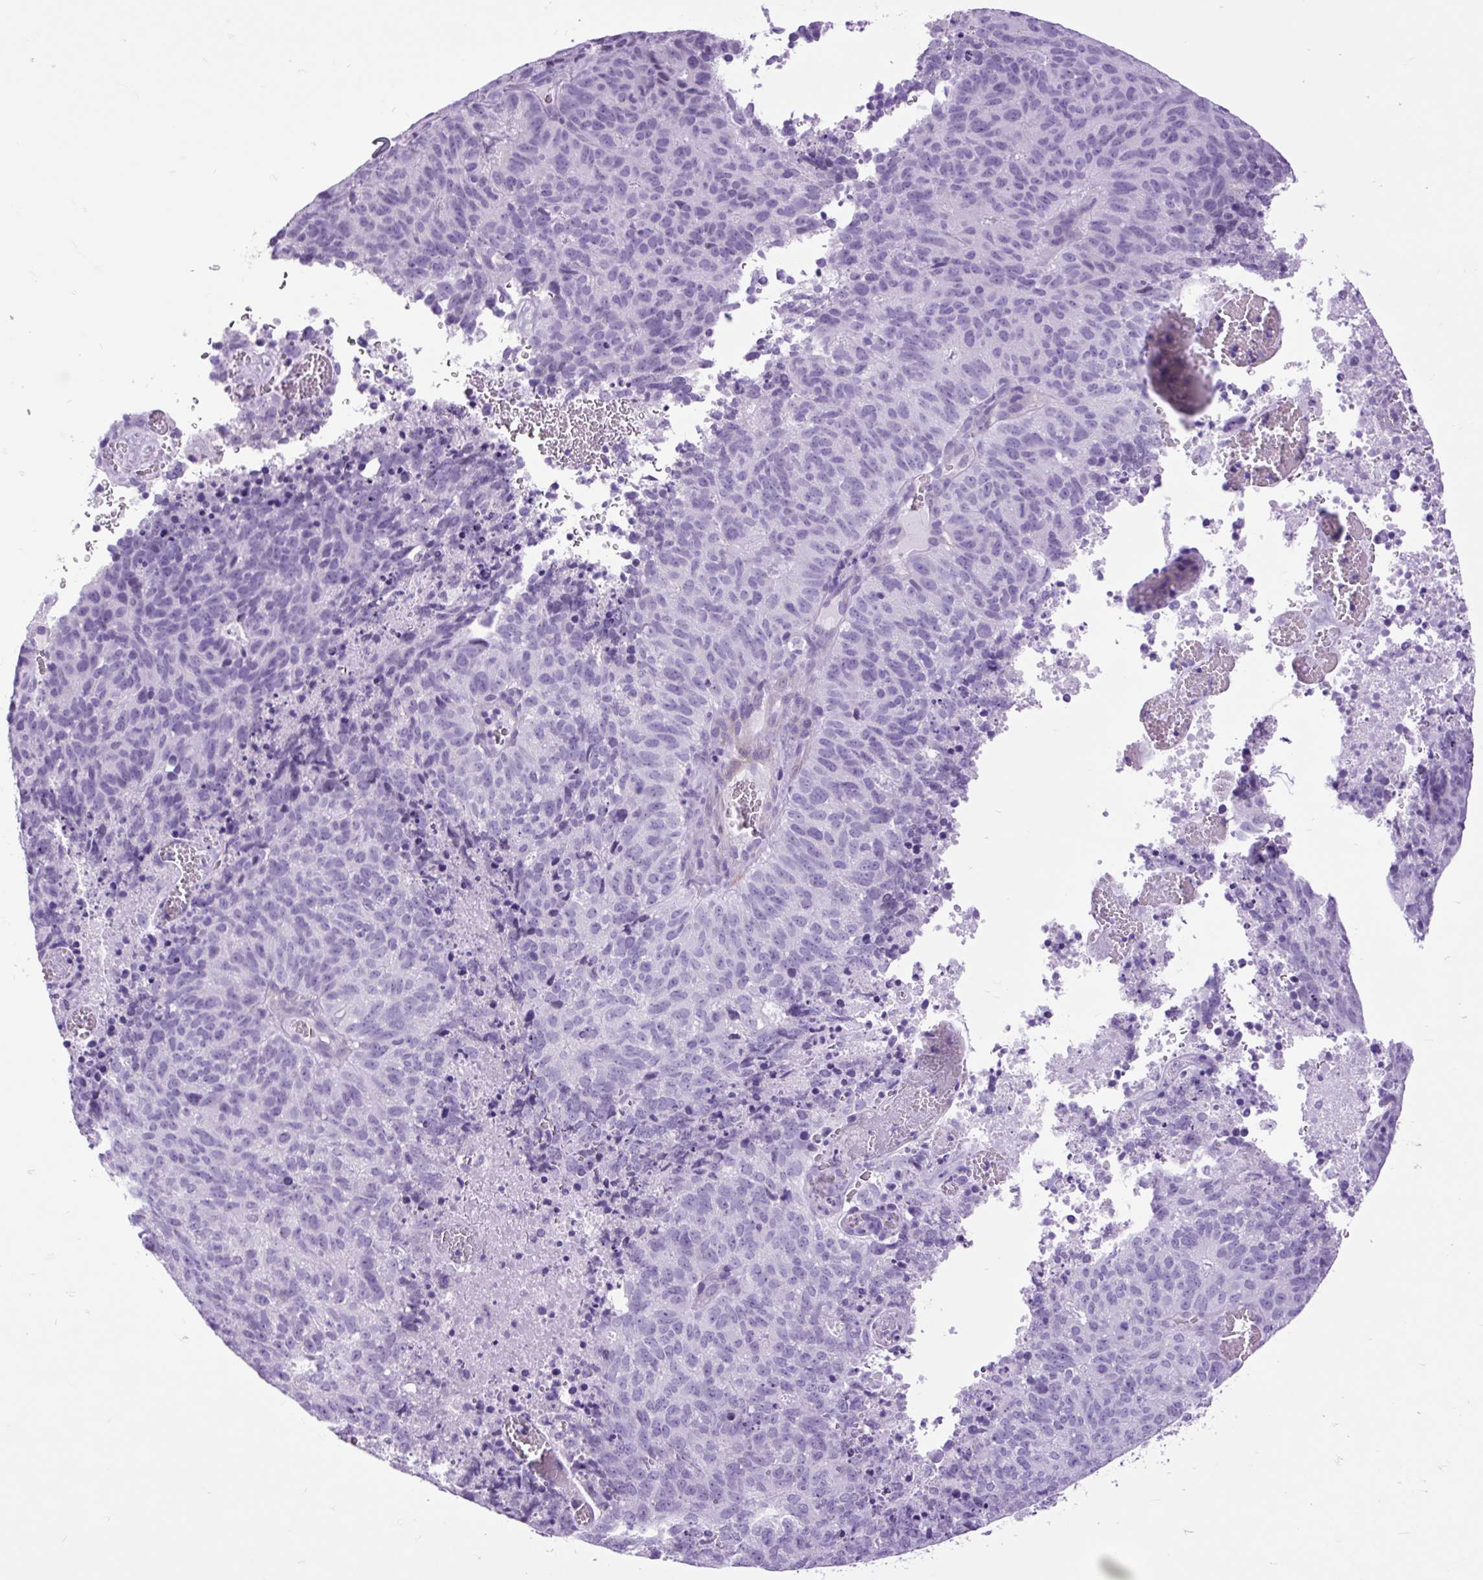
{"staining": {"intensity": "negative", "quantity": "none", "location": "none"}, "tissue": "cervical cancer", "cell_type": "Tumor cells", "image_type": "cancer", "snomed": [{"axis": "morphology", "description": "Adenocarcinoma, NOS"}, {"axis": "topography", "description": "Cervix"}], "caption": "The photomicrograph exhibits no significant staining in tumor cells of adenocarcinoma (cervical). (Brightfield microscopy of DAB (3,3'-diaminobenzidine) IHC at high magnification).", "gene": "DPP6", "patient": {"sex": "female", "age": 38}}